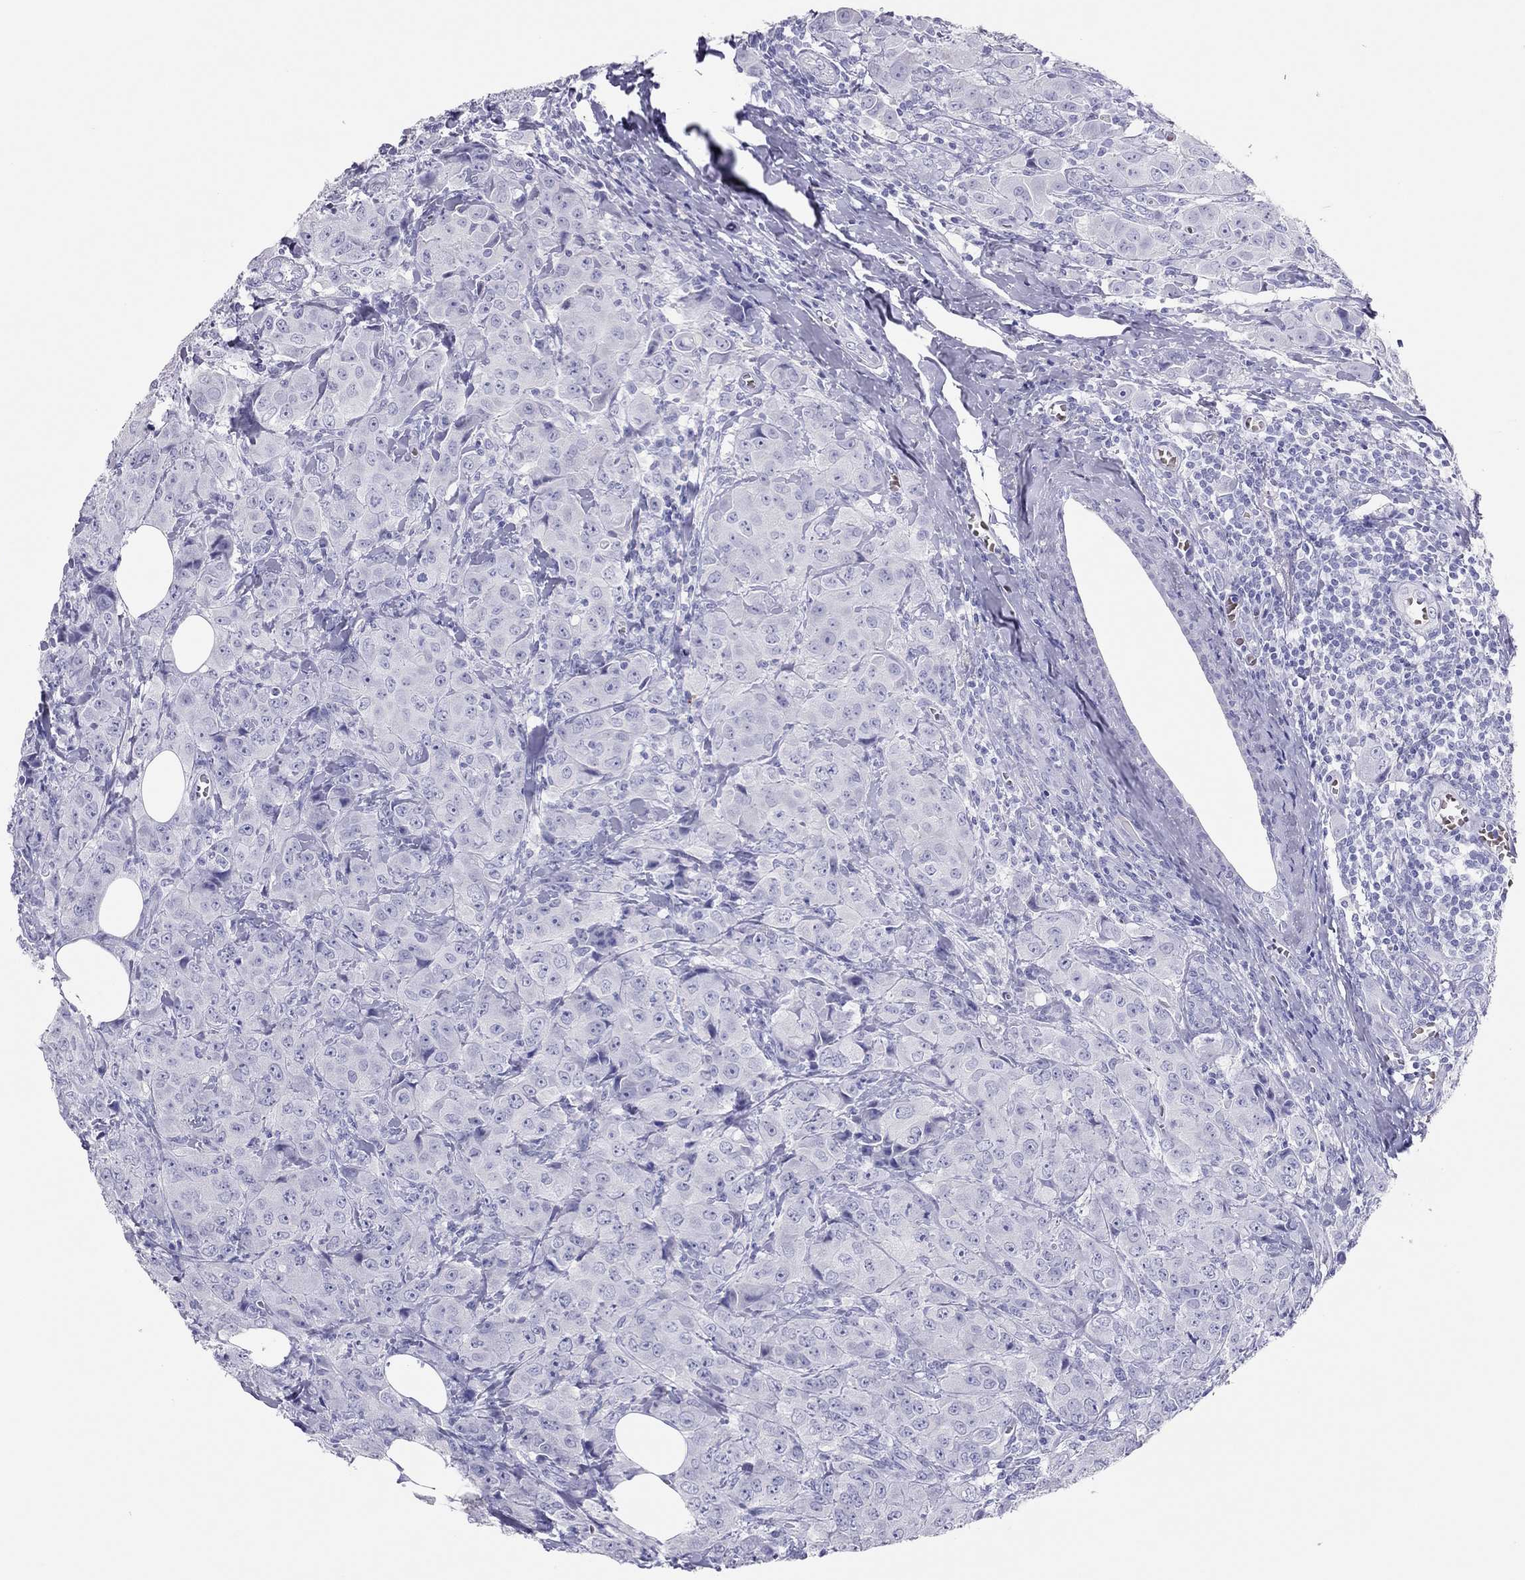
{"staining": {"intensity": "negative", "quantity": "none", "location": "none"}, "tissue": "breast cancer", "cell_type": "Tumor cells", "image_type": "cancer", "snomed": [{"axis": "morphology", "description": "Duct carcinoma"}, {"axis": "topography", "description": "Breast"}], "caption": "Immunohistochemical staining of breast infiltrating ductal carcinoma demonstrates no significant expression in tumor cells.", "gene": "TSHB", "patient": {"sex": "female", "age": 43}}